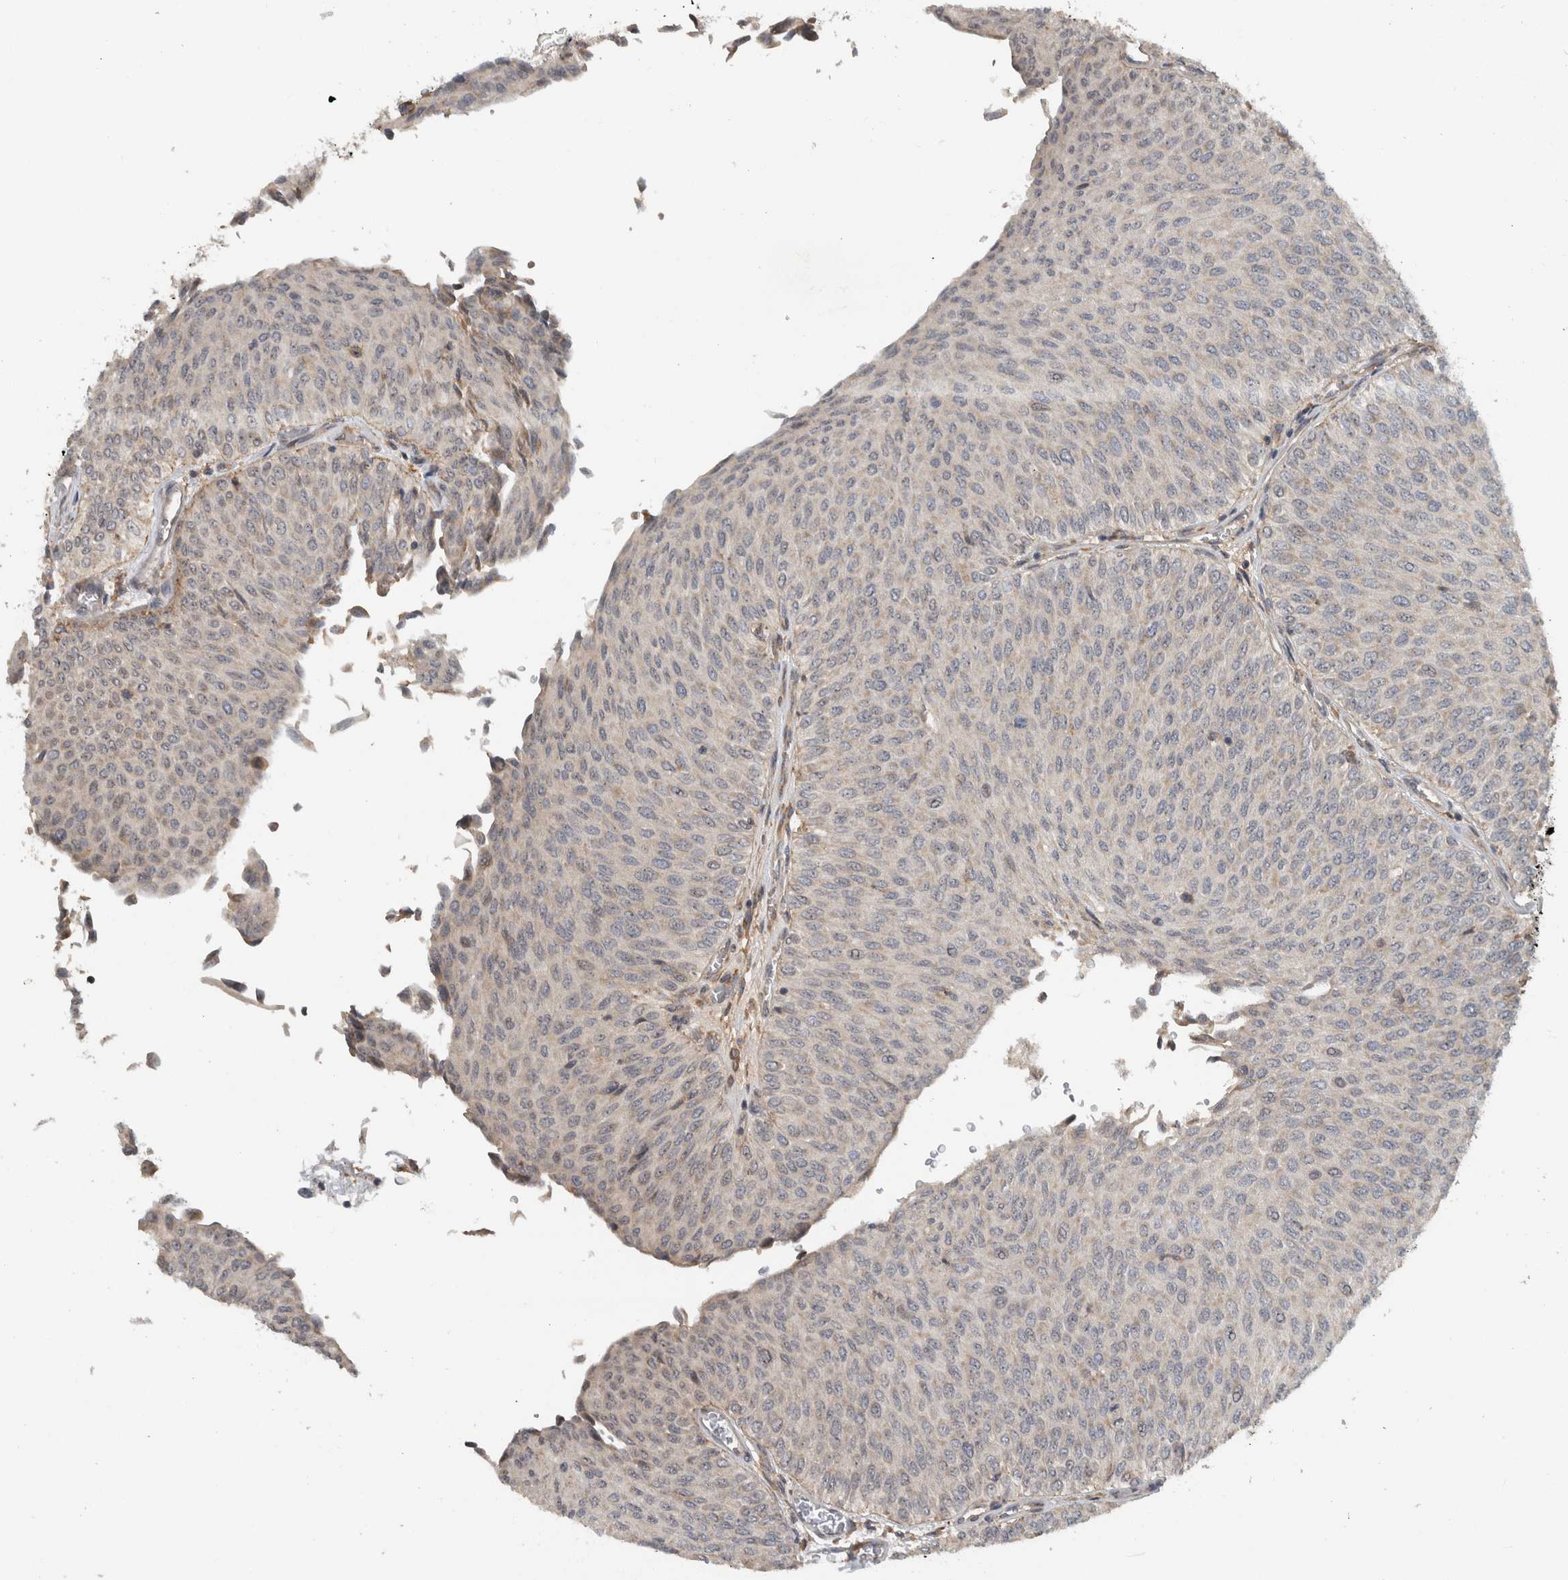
{"staining": {"intensity": "weak", "quantity": "25%-75%", "location": "cytoplasmic/membranous"}, "tissue": "urothelial cancer", "cell_type": "Tumor cells", "image_type": "cancer", "snomed": [{"axis": "morphology", "description": "Urothelial carcinoma, Low grade"}, {"axis": "topography", "description": "Urinary bladder"}], "caption": "This photomicrograph demonstrates urothelial cancer stained with immunohistochemistry to label a protein in brown. The cytoplasmic/membranous of tumor cells show weak positivity for the protein. Nuclei are counter-stained blue.", "gene": "GPR137B", "patient": {"sex": "male", "age": 78}}